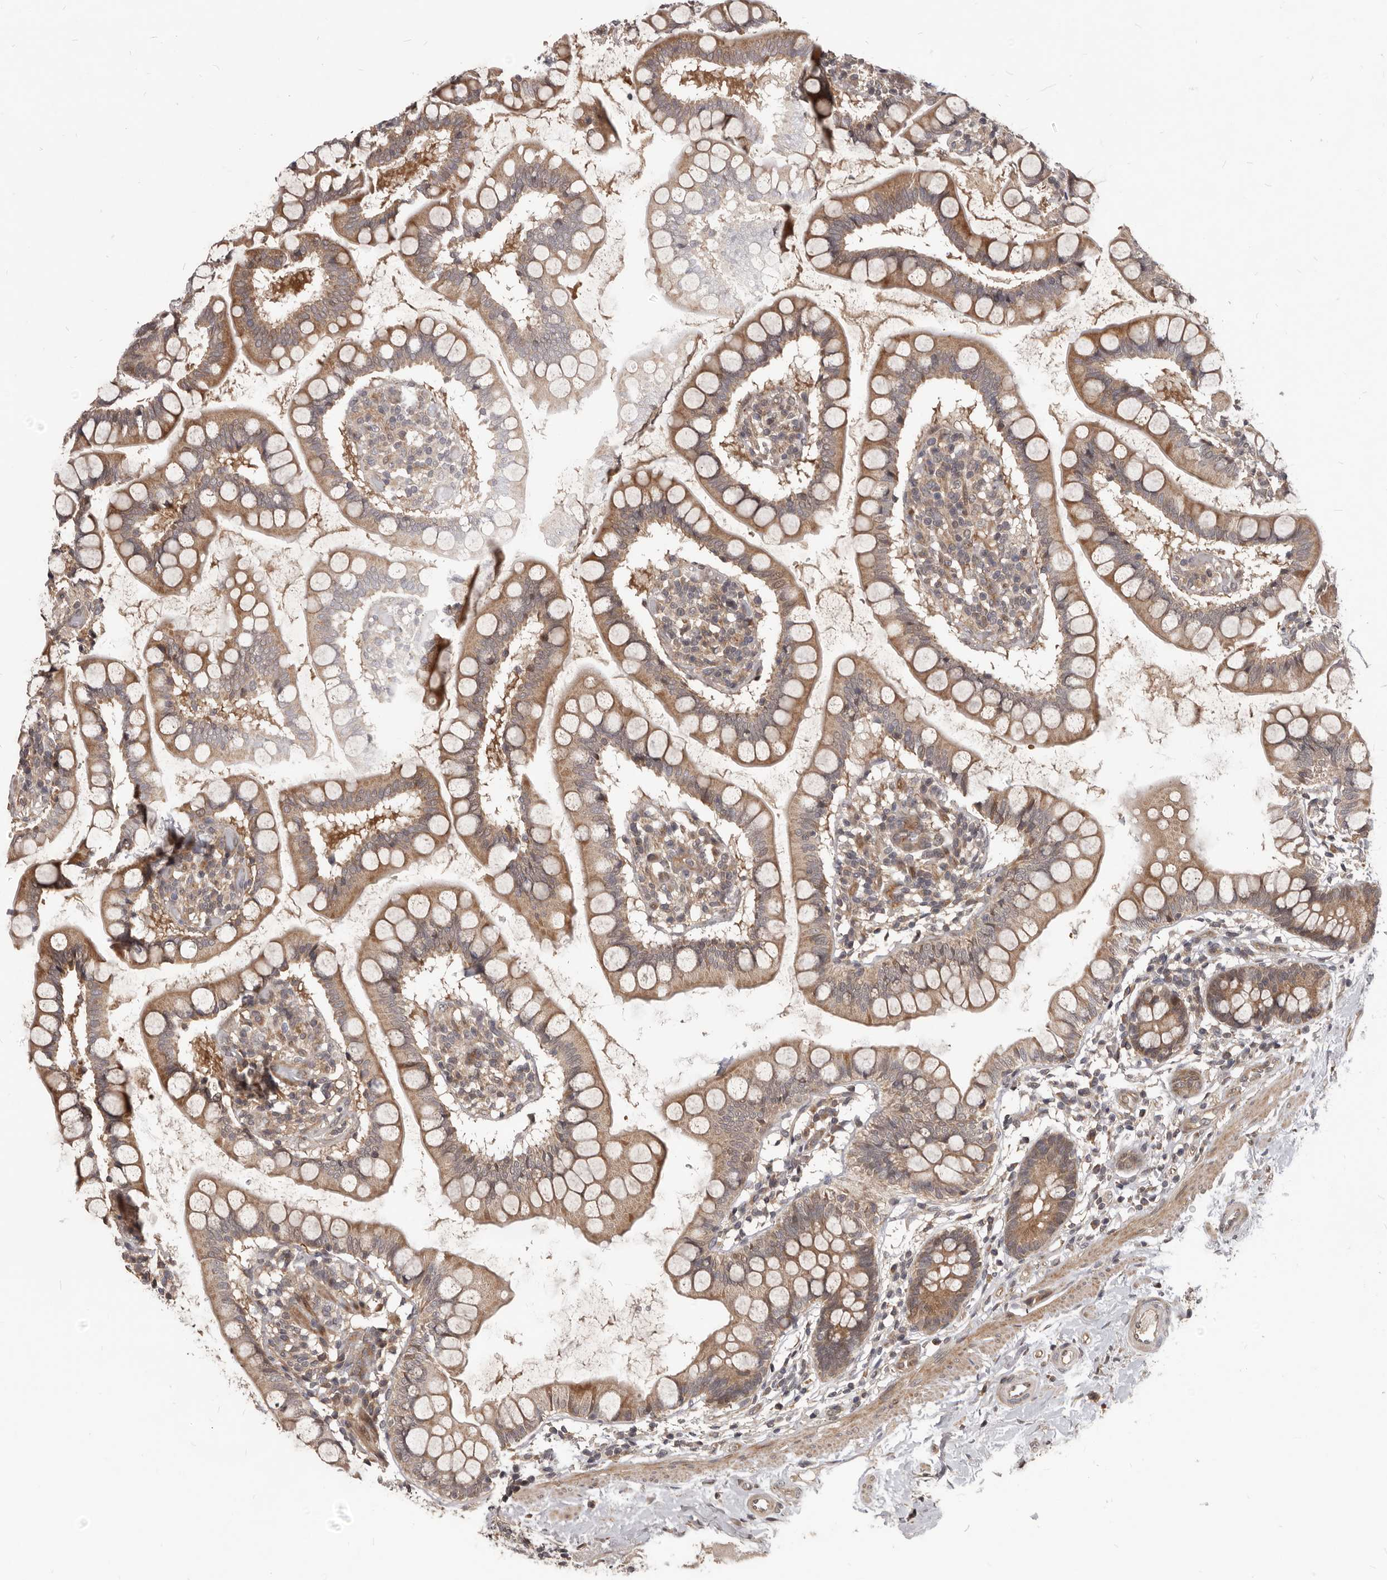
{"staining": {"intensity": "moderate", "quantity": ">75%", "location": "cytoplasmic/membranous"}, "tissue": "small intestine", "cell_type": "Glandular cells", "image_type": "normal", "snomed": [{"axis": "morphology", "description": "Normal tissue, NOS"}, {"axis": "topography", "description": "Small intestine"}], "caption": "Glandular cells show medium levels of moderate cytoplasmic/membranous expression in about >75% of cells in benign human small intestine. The protein is shown in brown color, while the nuclei are stained blue.", "gene": "GABPB2", "patient": {"sex": "female", "age": 84}}